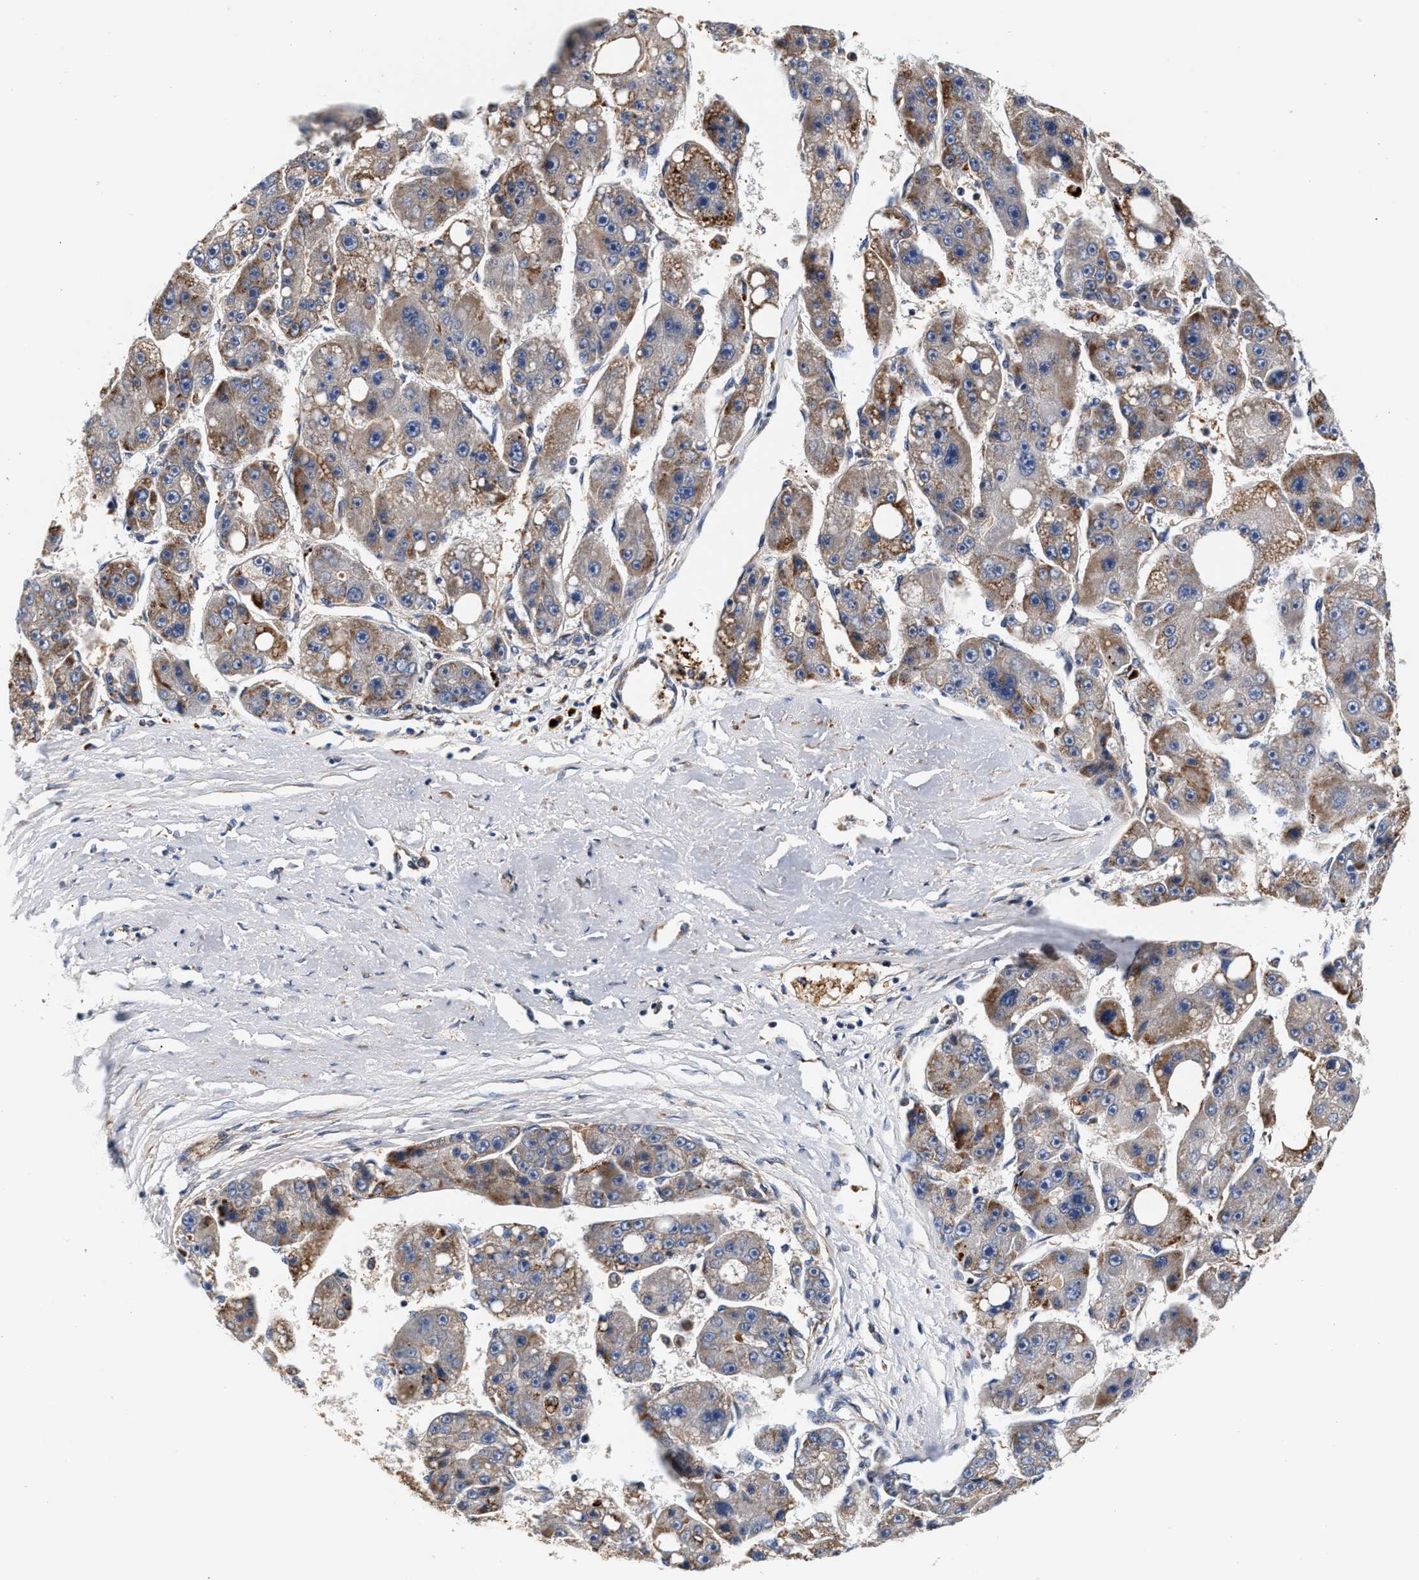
{"staining": {"intensity": "moderate", "quantity": "25%-75%", "location": "cytoplasmic/membranous"}, "tissue": "liver cancer", "cell_type": "Tumor cells", "image_type": "cancer", "snomed": [{"axis": "morphology", "description": "Carcinoma, Hepatocellular, NOS"}, {"axis": "topography", "description": "Liver"}], "caption": "Immunohistochemistry (DAB (3,3'-diaminobenzidine)) staining of human liver cancer displays moderate cytoplasmic/membranous protein staining in about 25%-75% of tumor cells. (Stains: DAB in brown, nuclei in blue, Microscopy: brightfield microscopy at high magnification).", "gene": "SGK1", "patient": {"sex": "female", "age": 61}}